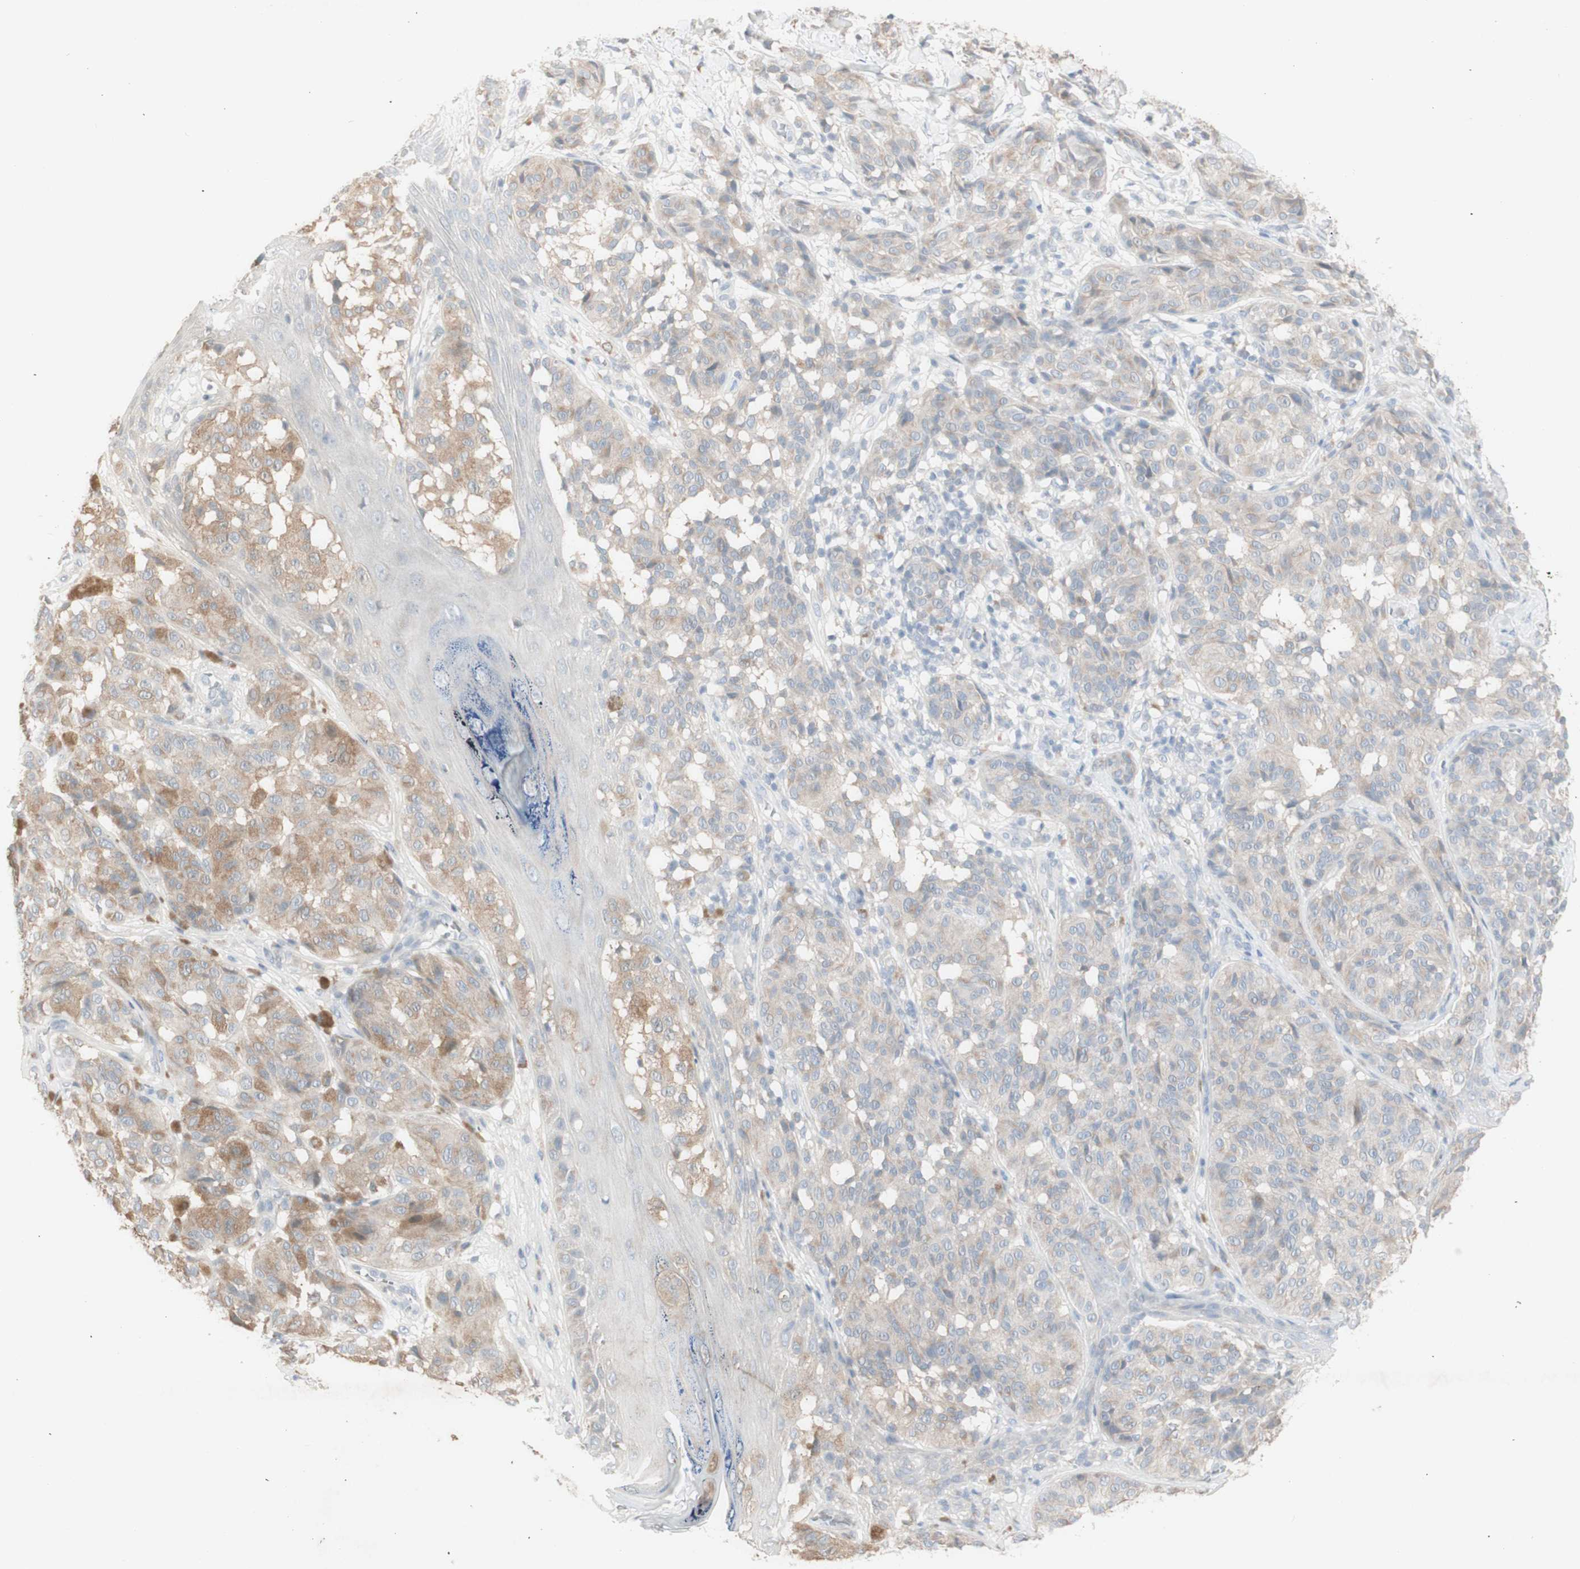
{"staining": {"intensity": "weak", "quantity": "25%-75%", "location": "cytoplasmic/membranous"}, "tissue": "melanoma", "cell_type": "Tumor cells", "image_type": "cancer", "snomed": [{"axis": "morphology", "description": "Malignant melanoma, NOS"}, {"axis": "topography", "description": "Skin"}], "caption": "Immunohistochemistry image of neoplastic tissue: melanoma stained using immunohistochemistry (IHC) displays low levels of weak protein expression localized specifically in the cytoplasmic/membranous of tumor cells, appearing as a cytoplasmic/membranous brown color.", "gene": "ATP6V1B1", "patient": {"sex": "female", "age": 46}}